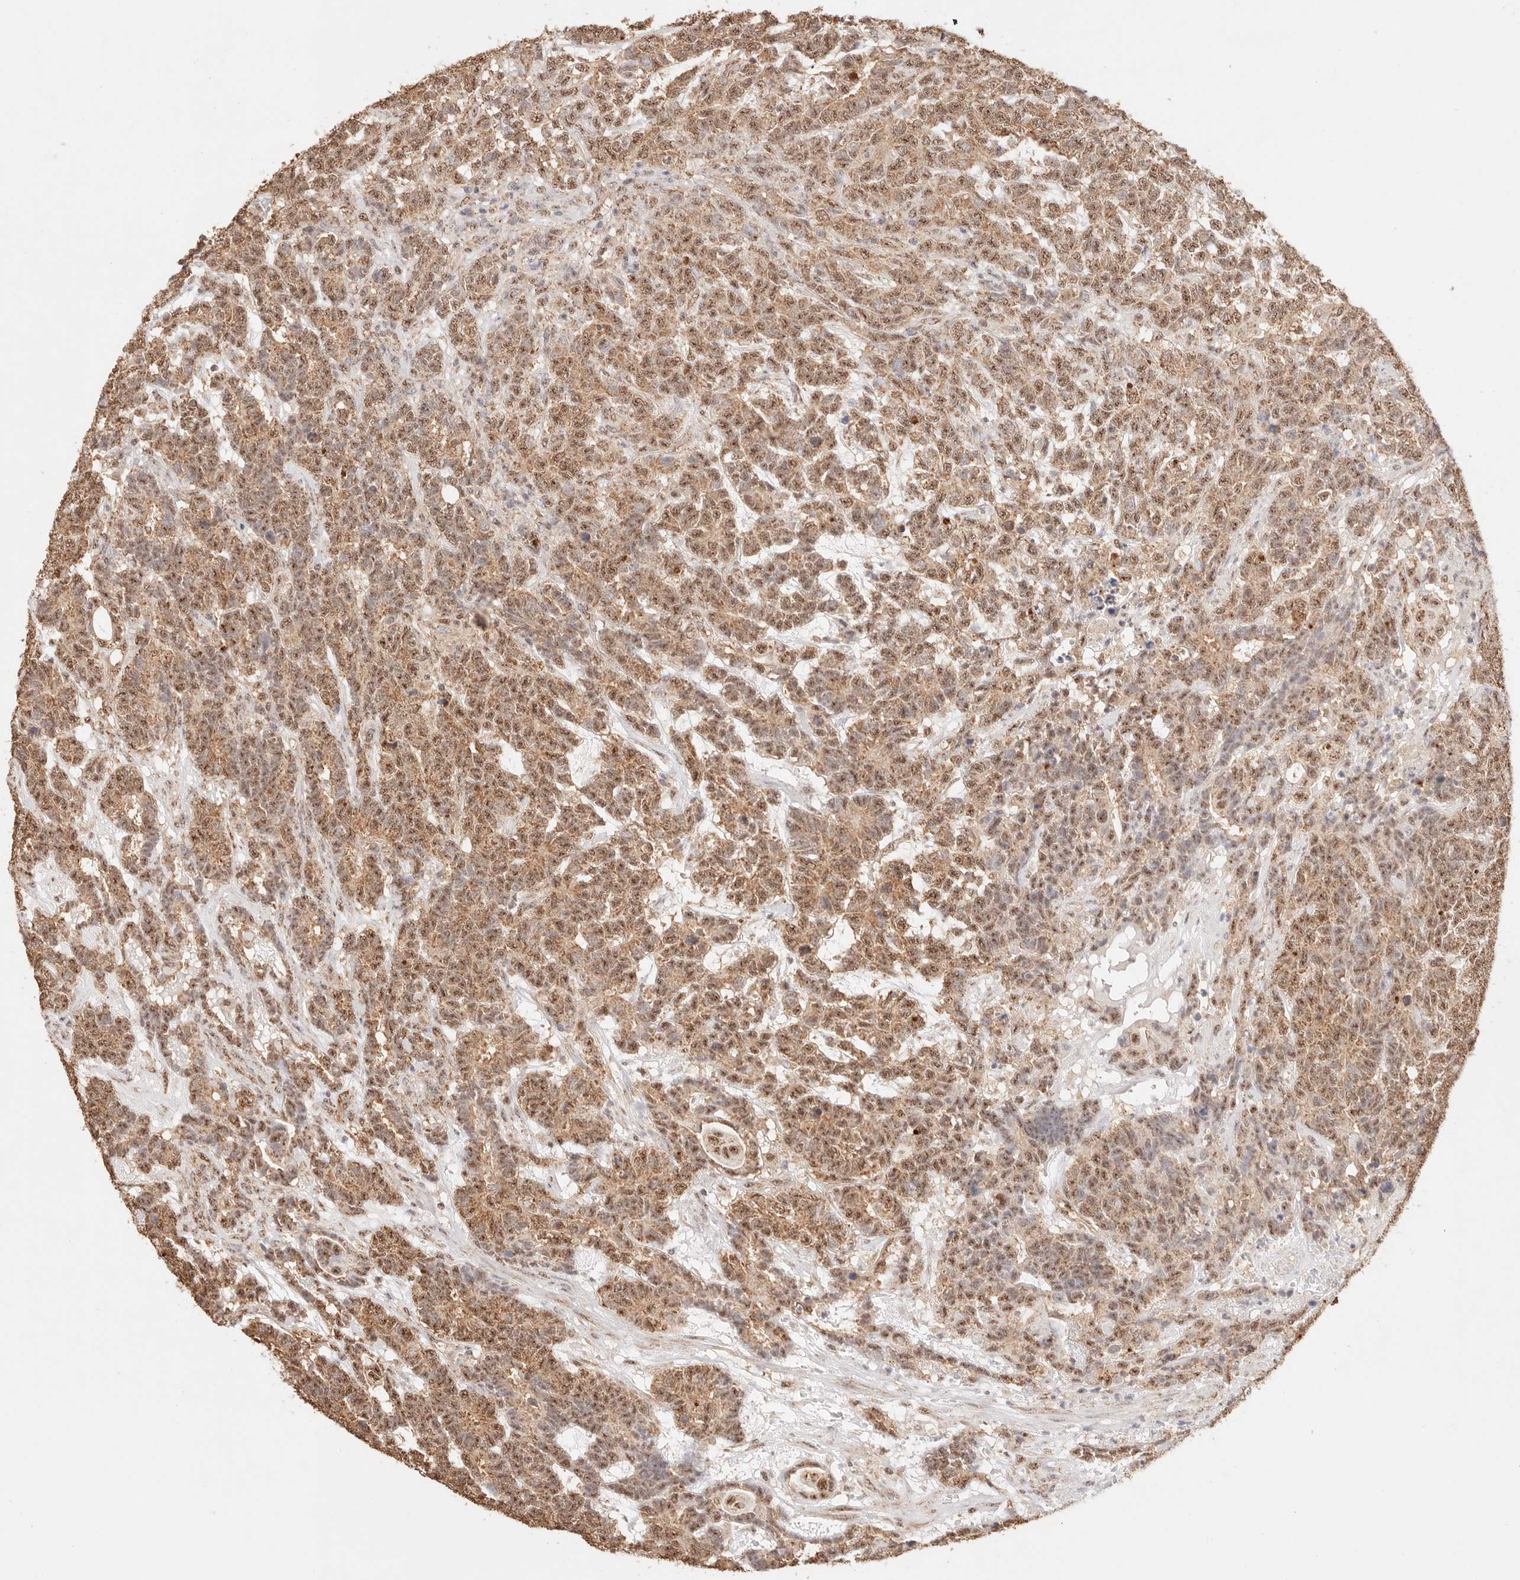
{"staining": {"intensity": "moderate", "quantity": ">75%", "location": "cytoplasmic/membranous,nuclear"}, "tissue": "testis cancer", "cell_type": "Tumor cells", "image_type": "cancer", "snomed": [{"axis": "morphology", "description": "Carcinoma, Embryonal, NOS"}, {"axis": "topography", "description": "Testis"}], "caption": "Protein expression analysis of testis cancer (embryonal carcinoma) reveals moderate cytoplasmic/membranous and nuclear expression in approximately >75% of tumor cells.", "gene": "IL1R2", "patient": {"sex": "male", "age": 26}}